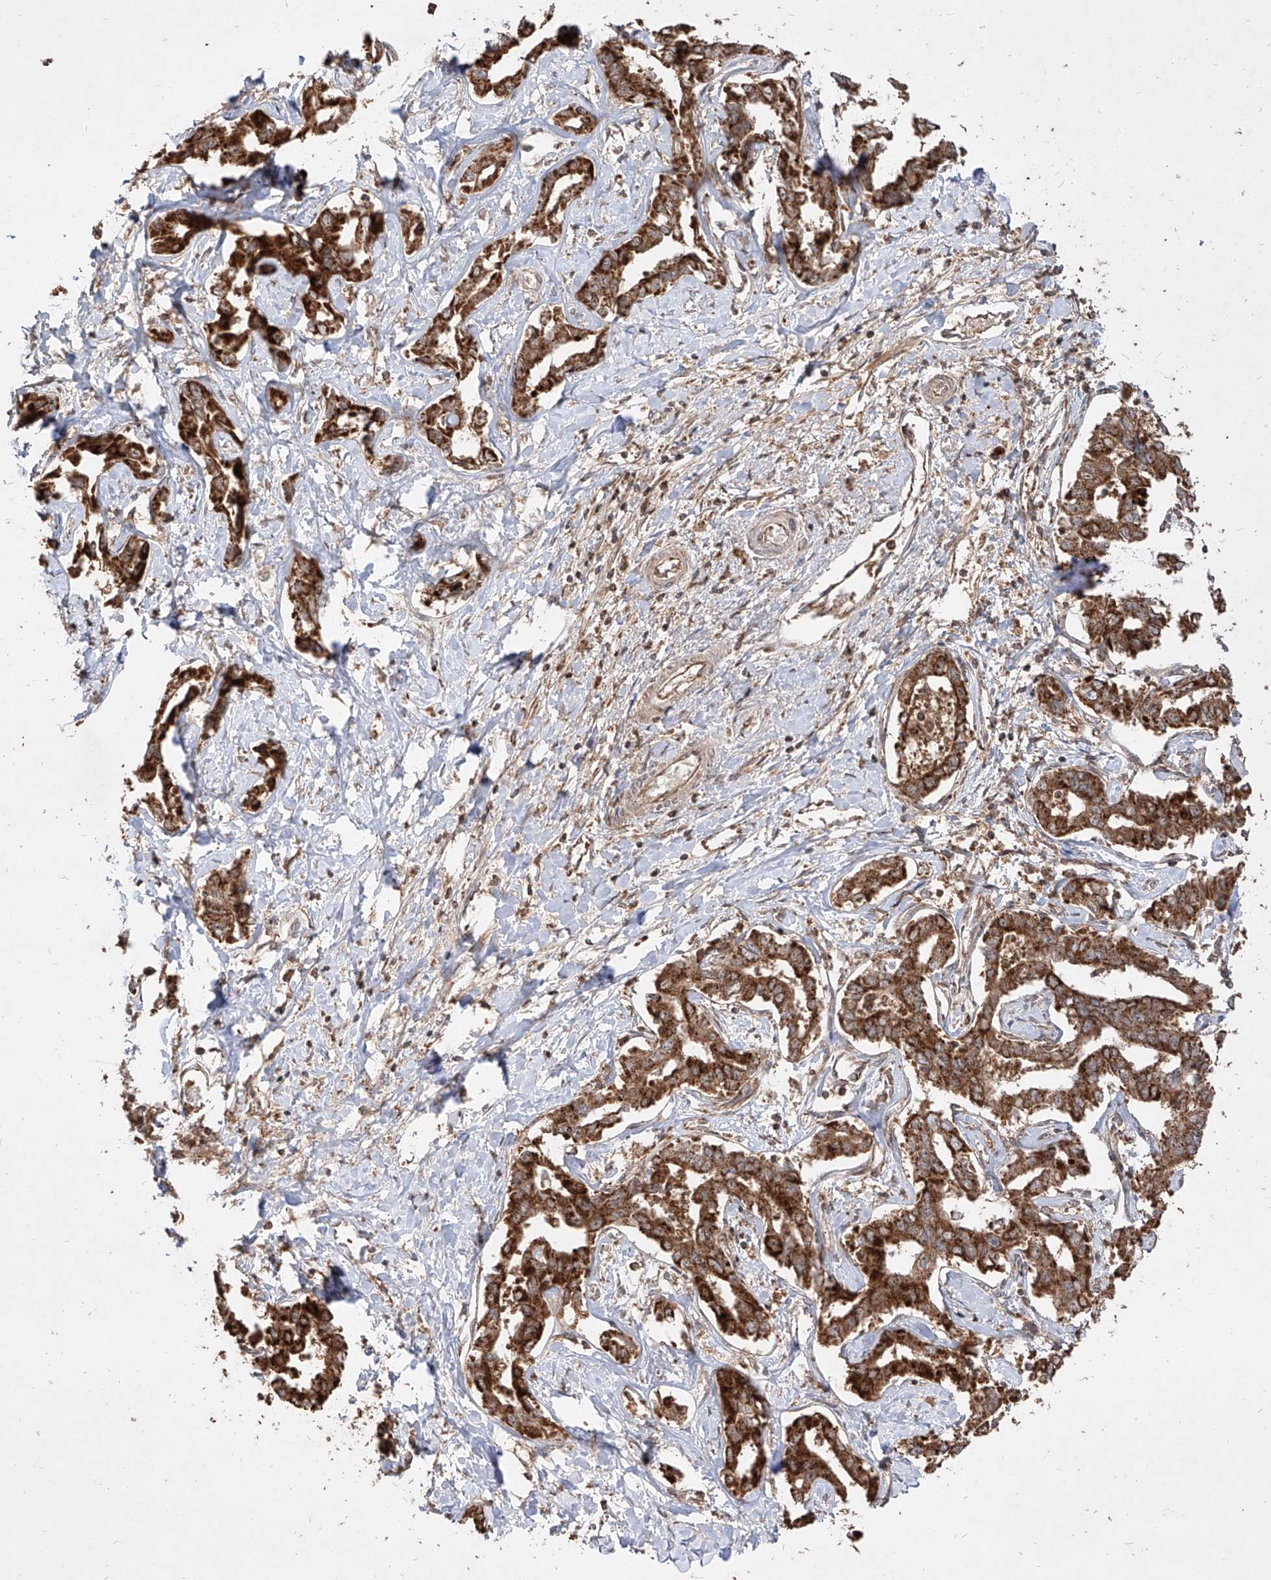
{"staining": {"intensity": "strong", "quantity": ">75%", "location": "cytoplasmic/membranous"}, "tissue": "liver cancer", "cell_type": "Tumor cells", "image_type": "cancer", "snomed": [{"axis": "morphology", "description": "Cholangiocarcinoma"}, {"axis": "topography", "description": "Liver"}], "caption": "Tumor cells demonstrate strong cytoplasmic/membranous staining in approximately >75% of cells in liver cancer. The staining was performed using DAB (3,3'-diaminobenzidine), with brown indicating positive protein expression. Nuclei are stained blue with hematoxylin.", "gene": "AIM2", "patient": {"sex": "male", "age": 59}}